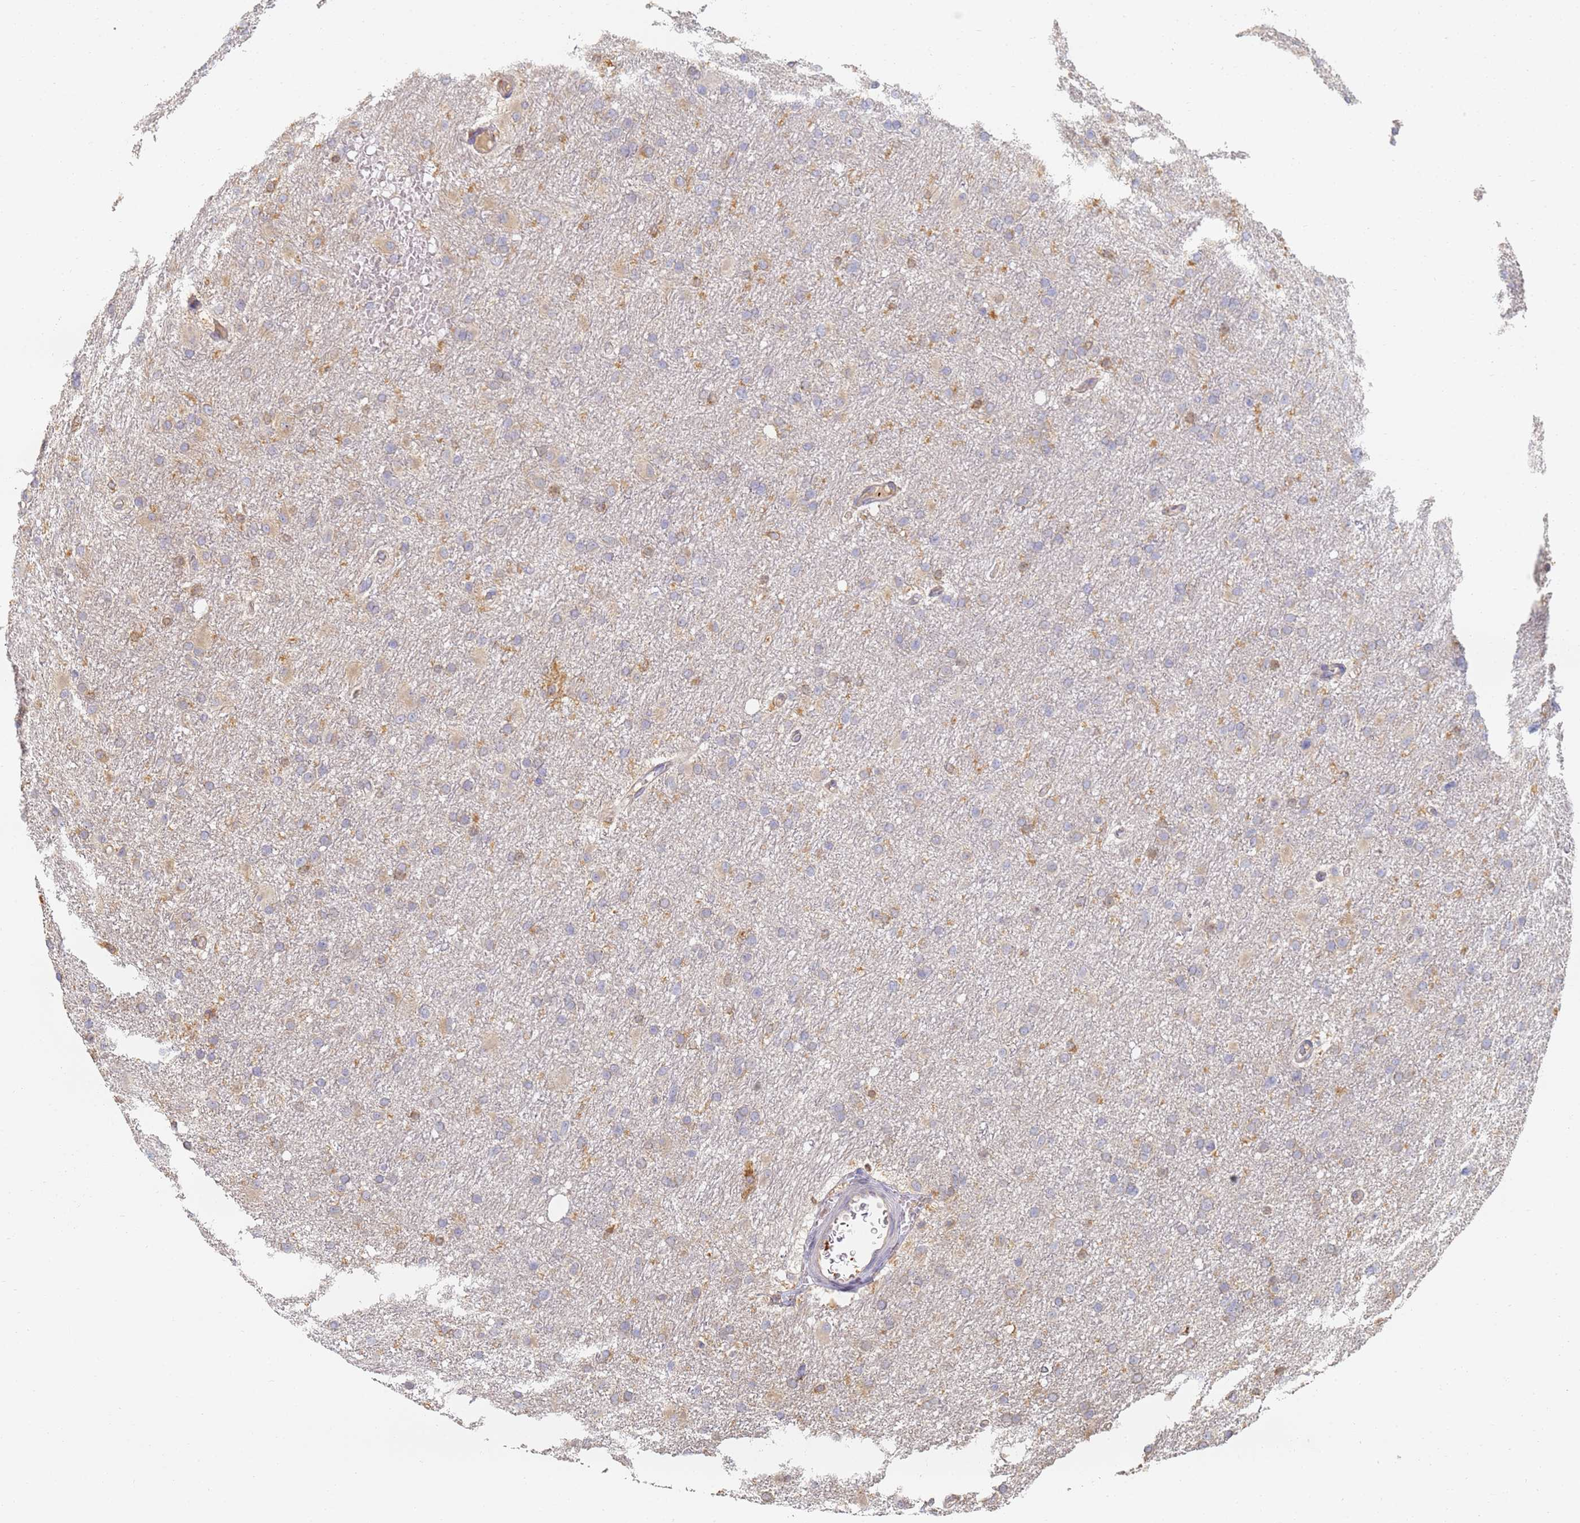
{"staining": {"intensity": "weak", "quantity": "<25%", "location": "cytoplasmic/membranous"}, "tissue": "glioma", "cell_type": "Tumor cells", "image_type": "cancer", "snomed": [{"axis": "morphology", "description": "Glioma, malignant, High grade"}, {"axis": "topography", "description": "Cerebral cortex"}], "caption": "Immunohistochemistry of human glioma exhibits no staining in tumor cells. The staining was performed using DAB to visualize the protein expression in brown, while the nuclei were stained in blue with hematoxylin (Magnification: 20x).", "gene": "BIN2", "patient": {"sex": "female", "age": 36}}